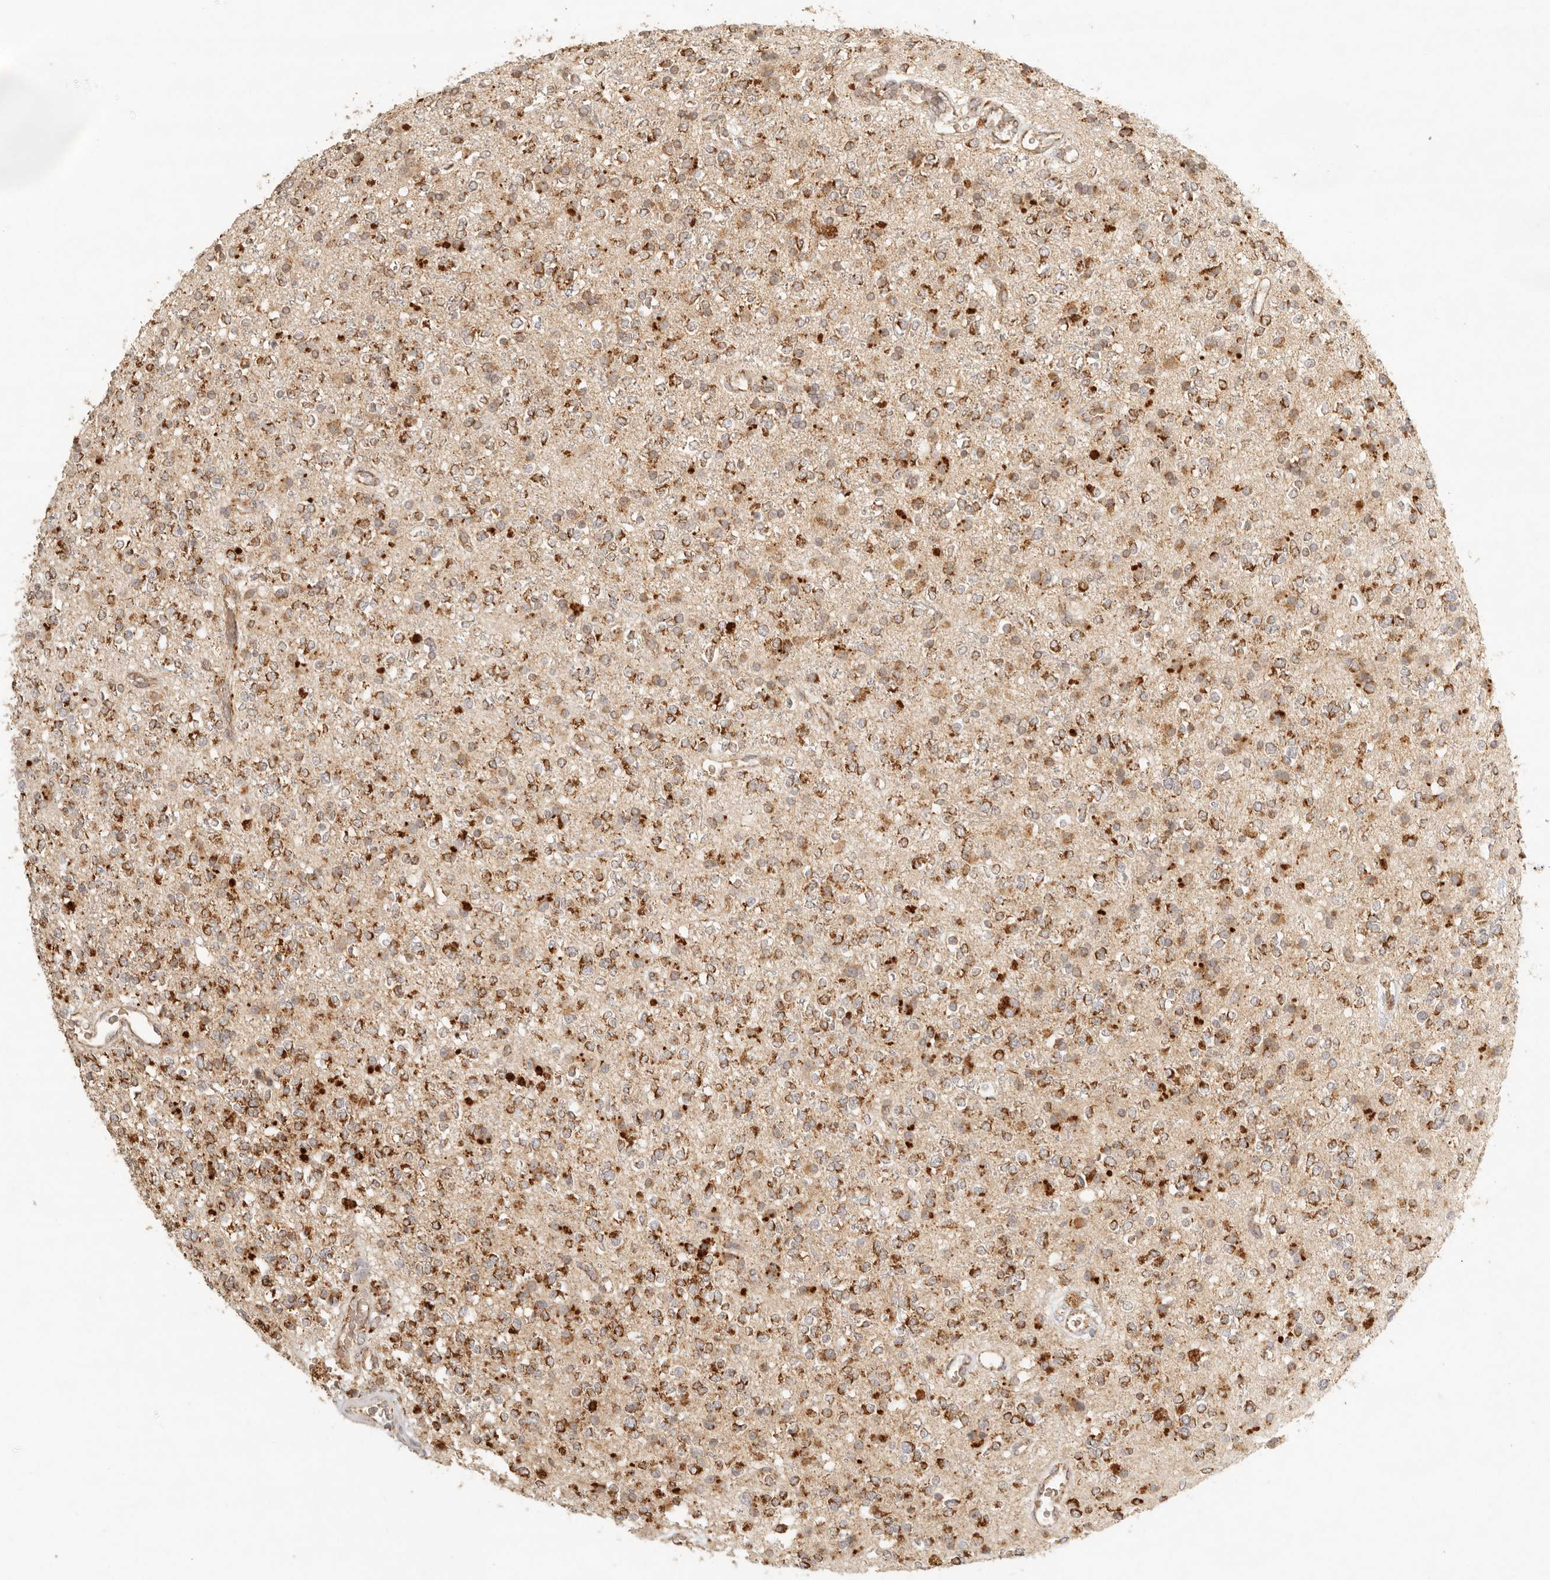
{"staining": {"intensity": "strong", "quantity": "25%-75%", "location": "cytoplasmic/membranous"}, "tissue": "glioma", "cell_type": "Tumor cells", "image_type": "cancer", "snomed": [{"axis": "morphology", "description": "Glioma, malignant, High grade"}, {"axis": "topography", "description": "Brain"}], "caption": "Tumor cells demonstrate high levels of strong cytoplasmic/membranous positivity in approximately 25%-75% of cells in human malignant high-grade glioma.", "gene": "MRPL55", "patient": {"sex": "male", "age": 34}}